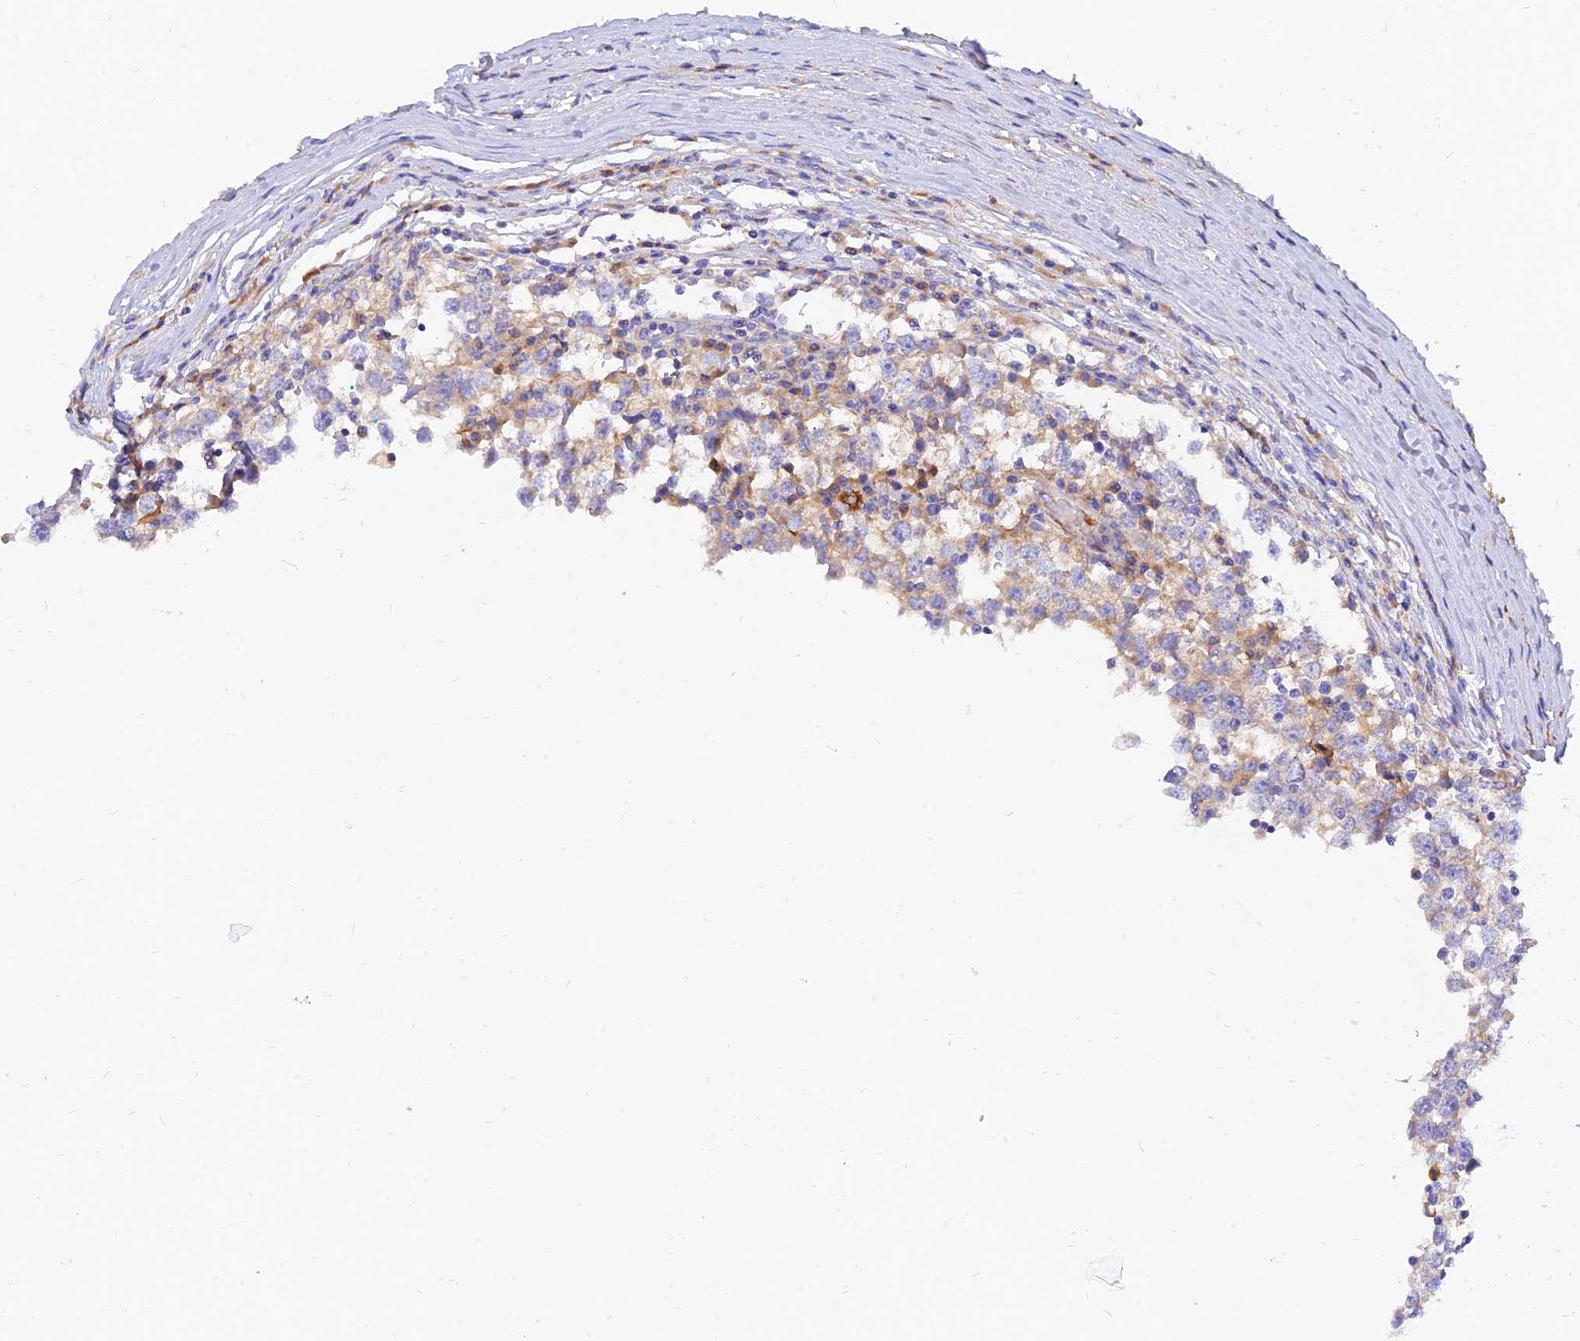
{"staining": {"intensity": "moderate", "quantity": "<25%", "location": "cytoplasmic/membranous"}, "tissue": "testis cancer", "cell_type": "Tumor cells", "image_type": "cancer", "snomed": [{"axis": "morphology", "description": "Seminoma, NOS"}, {"axis": "topography", "description": "Testis"}], "caption": "A brown stain labels moderate cytoplasmic/membranous expression of a protein in human testis cancer tumor cells.", "gene": "MROH1", "patient": {"sex": "male", "age": 65}}